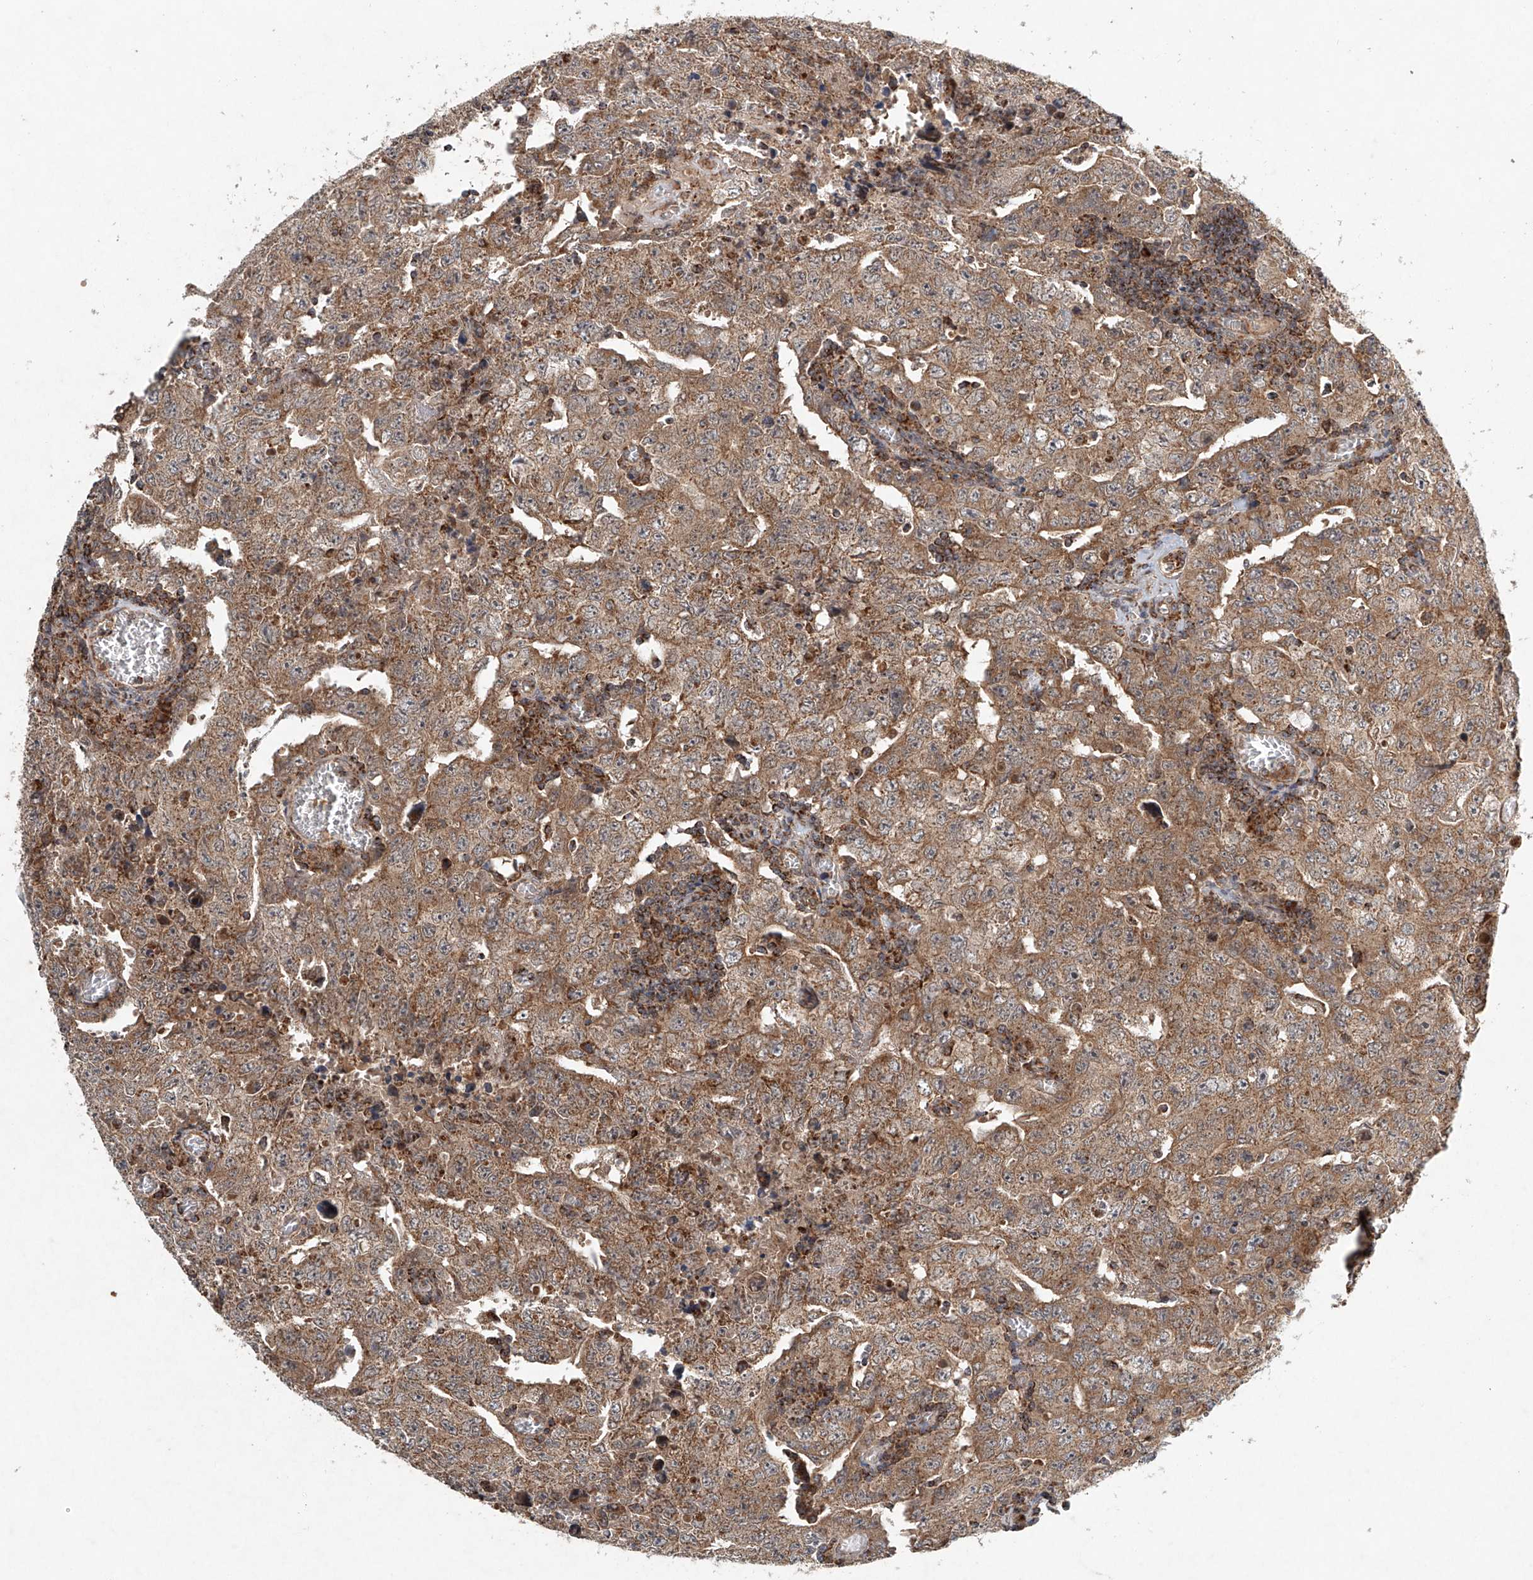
{"staining": {"intensity": "moderate", "quantity": ">75%", "location": "cytoplasmic/membranous"}, "tissue": "testis cancer", "cell_type": "Tumor cells", "image_type": "cancer", "snomed": [{"axis": "morphology", "description": "Carcinoma, Embryonal, NOS"}, {"axis": "topography", "description": "Testis"}], "caption": "Immunohistochemical staining of embryonal carcinoma (testis) shows medium levels of moderate cytoplasmic/membranous protein staining in approximately >75% of tumor cells. (DAB IHC with brightfield microscopy, high magnification).", "gene": "DCAF11", "patient": {"sex": "male", "age": 26}}